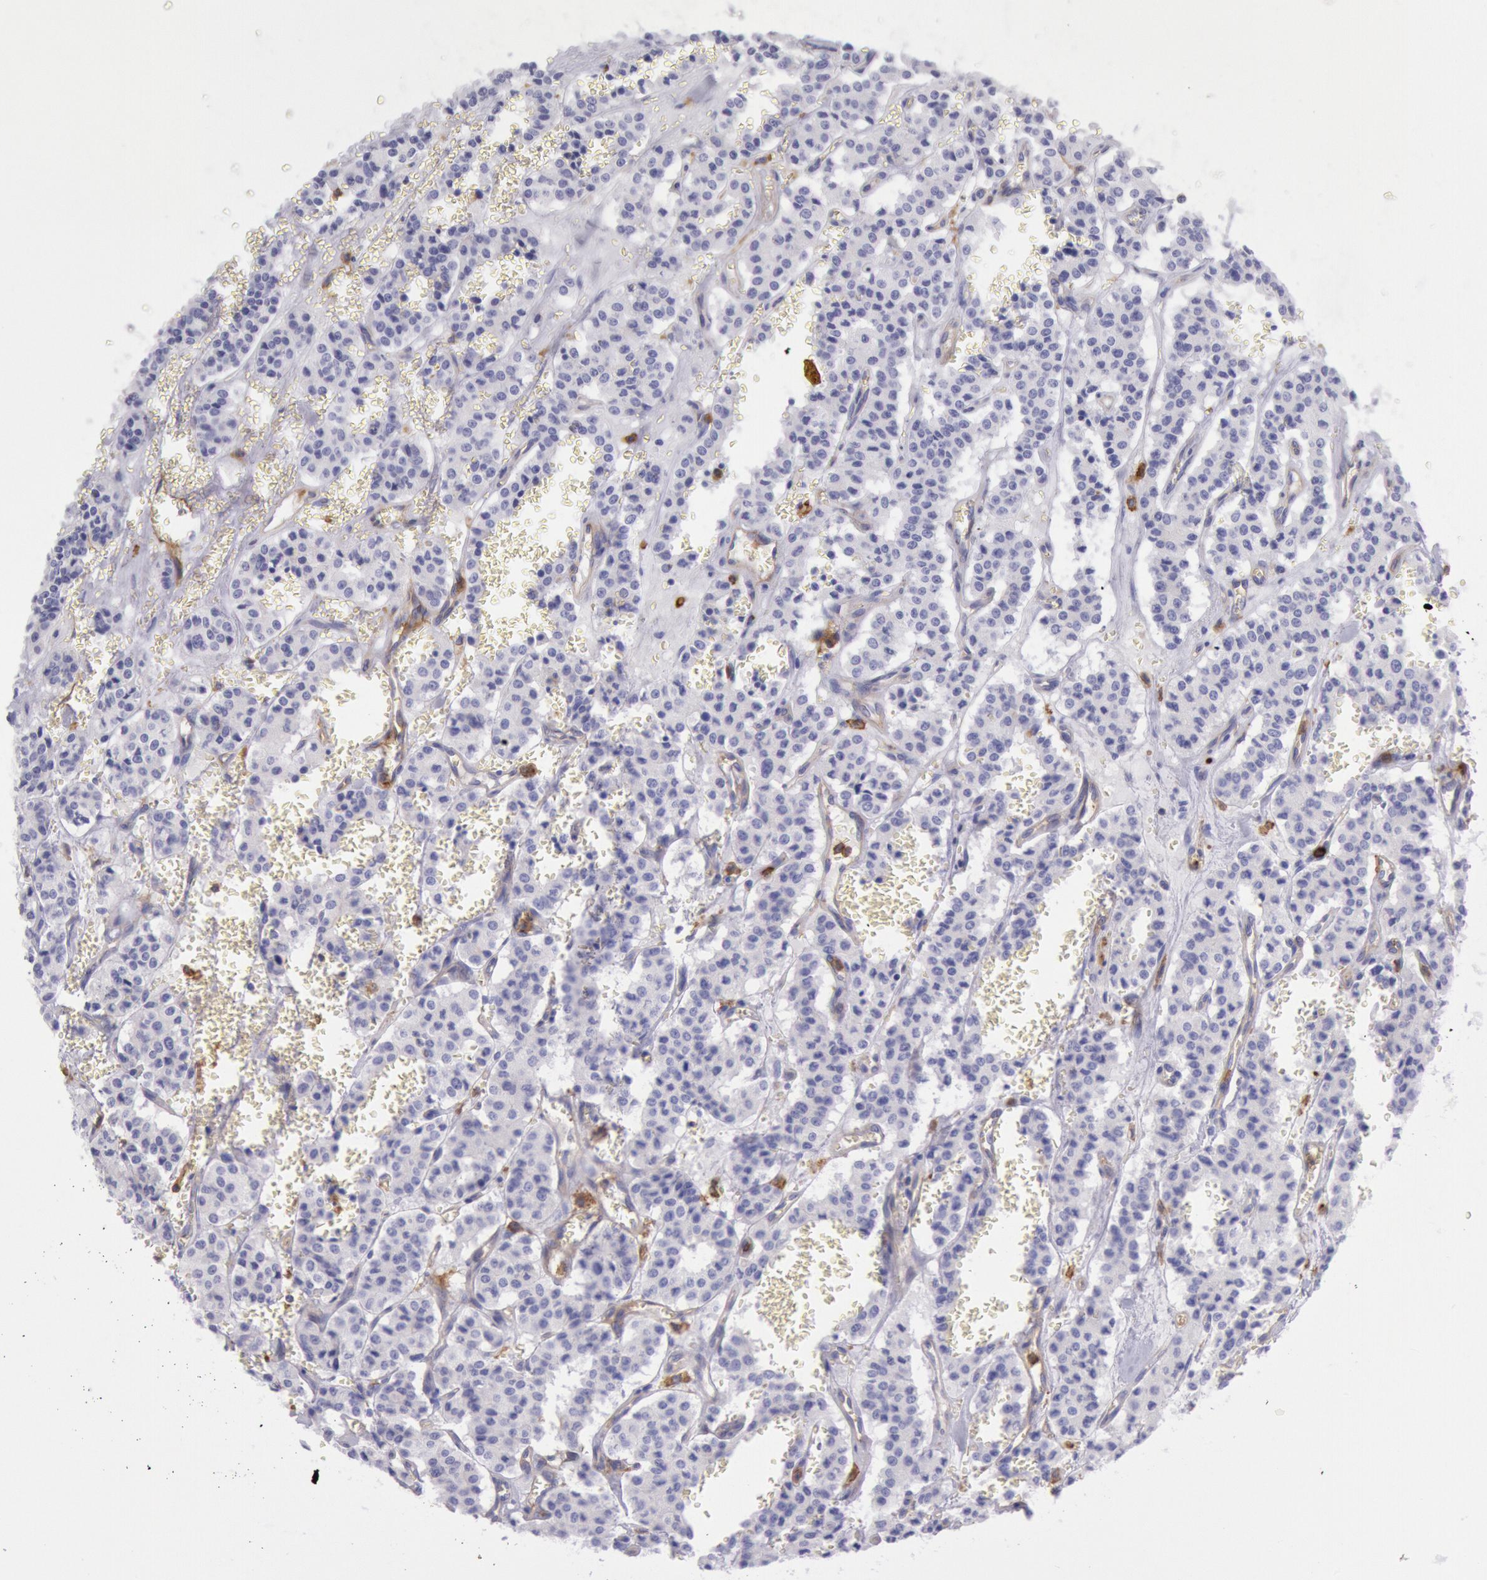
{"staining": {"intensity": "negative", "quantity": "none", "location": "none"}, "tissue": "carcinoid", "cell_type": "Tumor cells", "image_type": "cancer", "snomed": [{"axis": "morphology", "description": "Carcinoid, malignant, NOS"}, {"axis": "topography", "description": "Bronchus"}], "caption": "High power microscopy micrograph of an immunohistochemistry (IHC) photomicrograph of malignant carcinoid, revealing no significant positivity in tumor cells. (DAB (3,3'-diaminobenzidine) immunohistochemistry (IHC) with hematoxylin counter stain).", "gene": "LYN", "patient": {"sex": "male", "age": 55}}